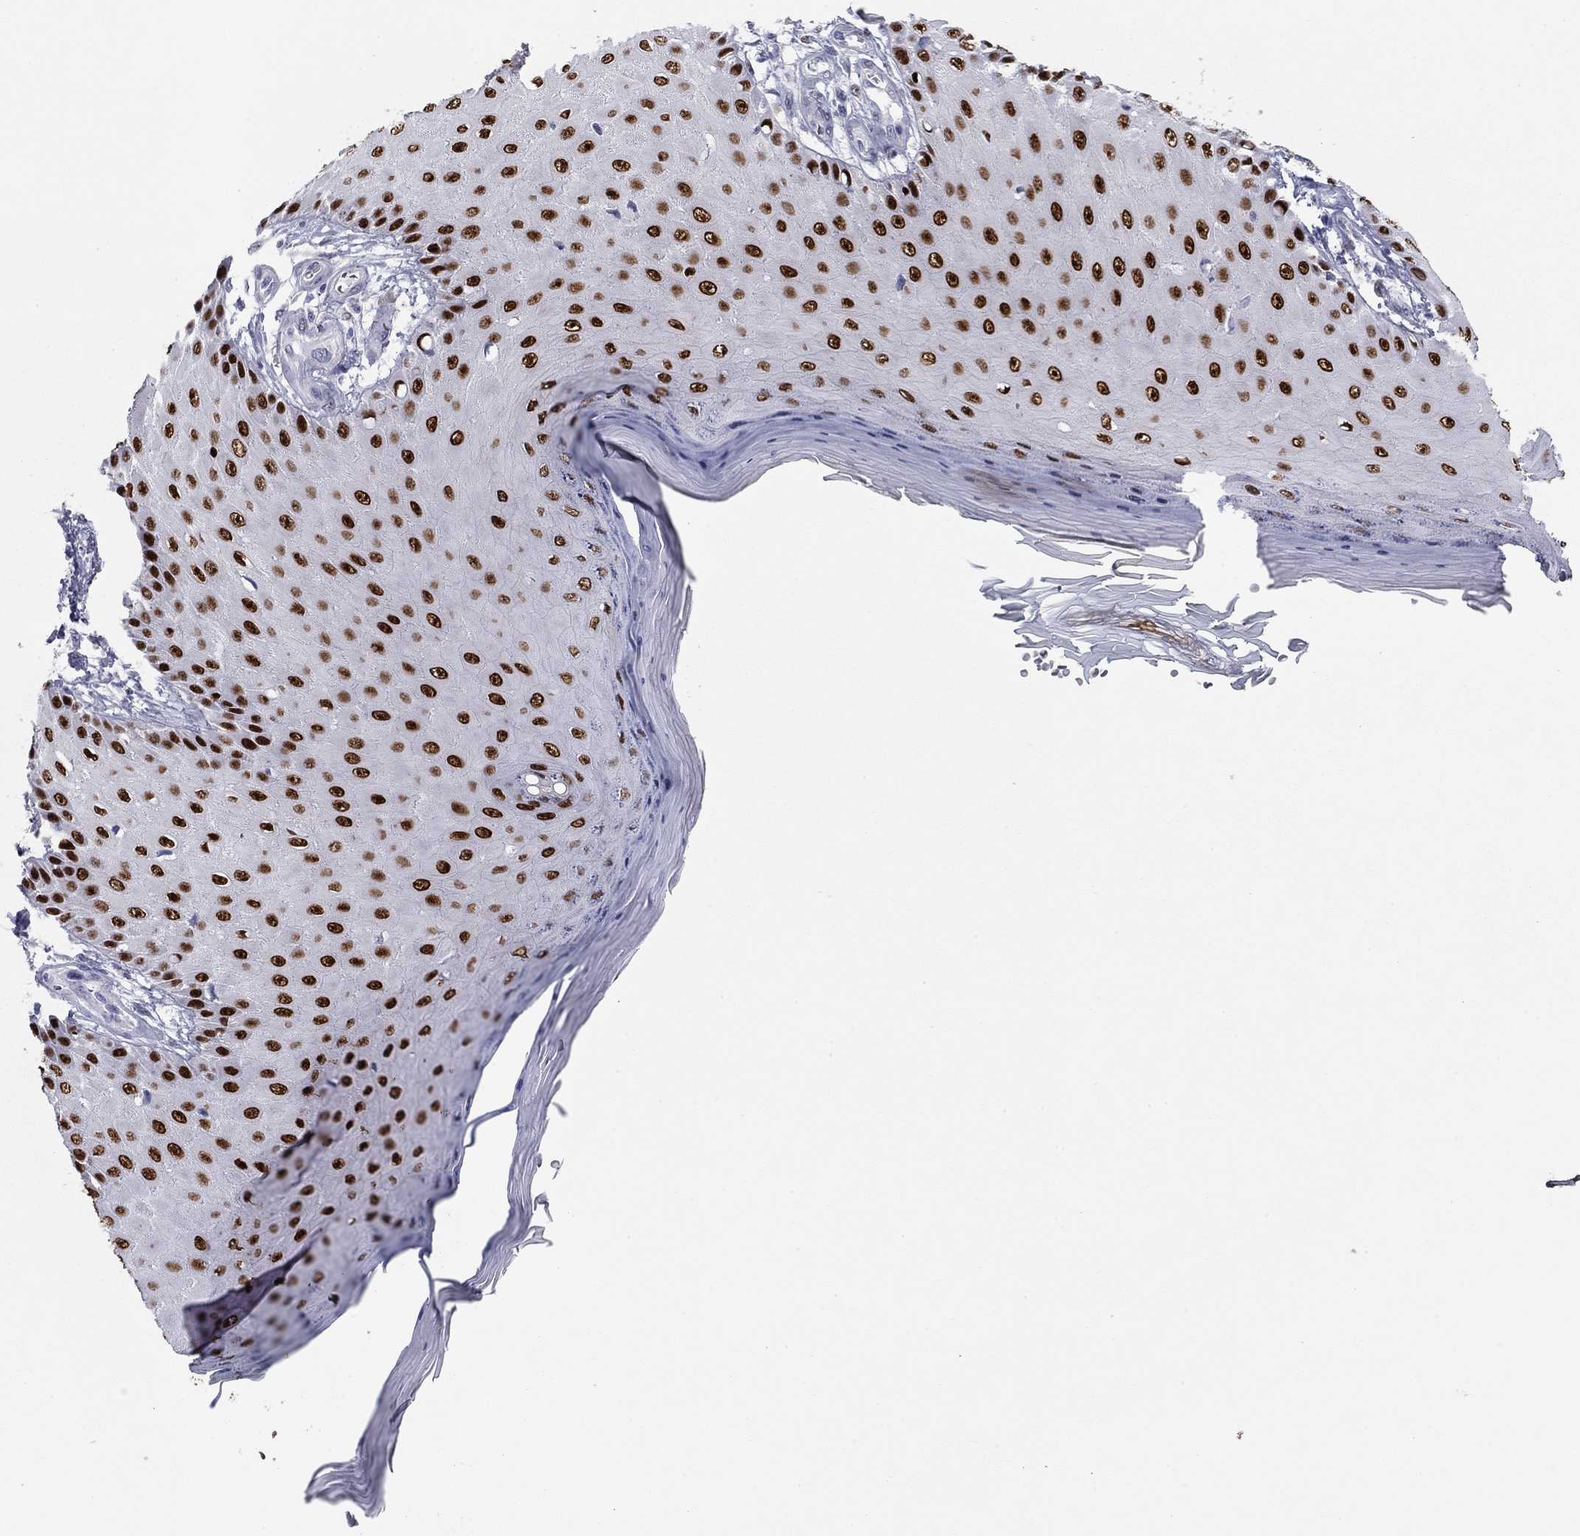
{"staining": {"intensity": "strong", "quantity": ">75%", "location": "nuclear"}, "tissue": "skin cancer", "cell_type": "Tumor cells", "image_type": "cancer", "snomed": [{"axis": "morphology", "description": "Inflammation, NOS"}, {"axis": "morphology", "description": "Squamous cell carcinoma, NOS"}, {"axis": "topography", "description": "Skin"}], "caption": "The histopathology image demonstrates staining of skin cancer, revealing strong nuclear protein positivity (brown color) within tumor cells. Using DAB (brown) and hematoxylin (blue) stains, captured at high magnification using brightfield microscopy.", "gene": "TFAP2B", "patient": {"sex": "male", "age": 70}}